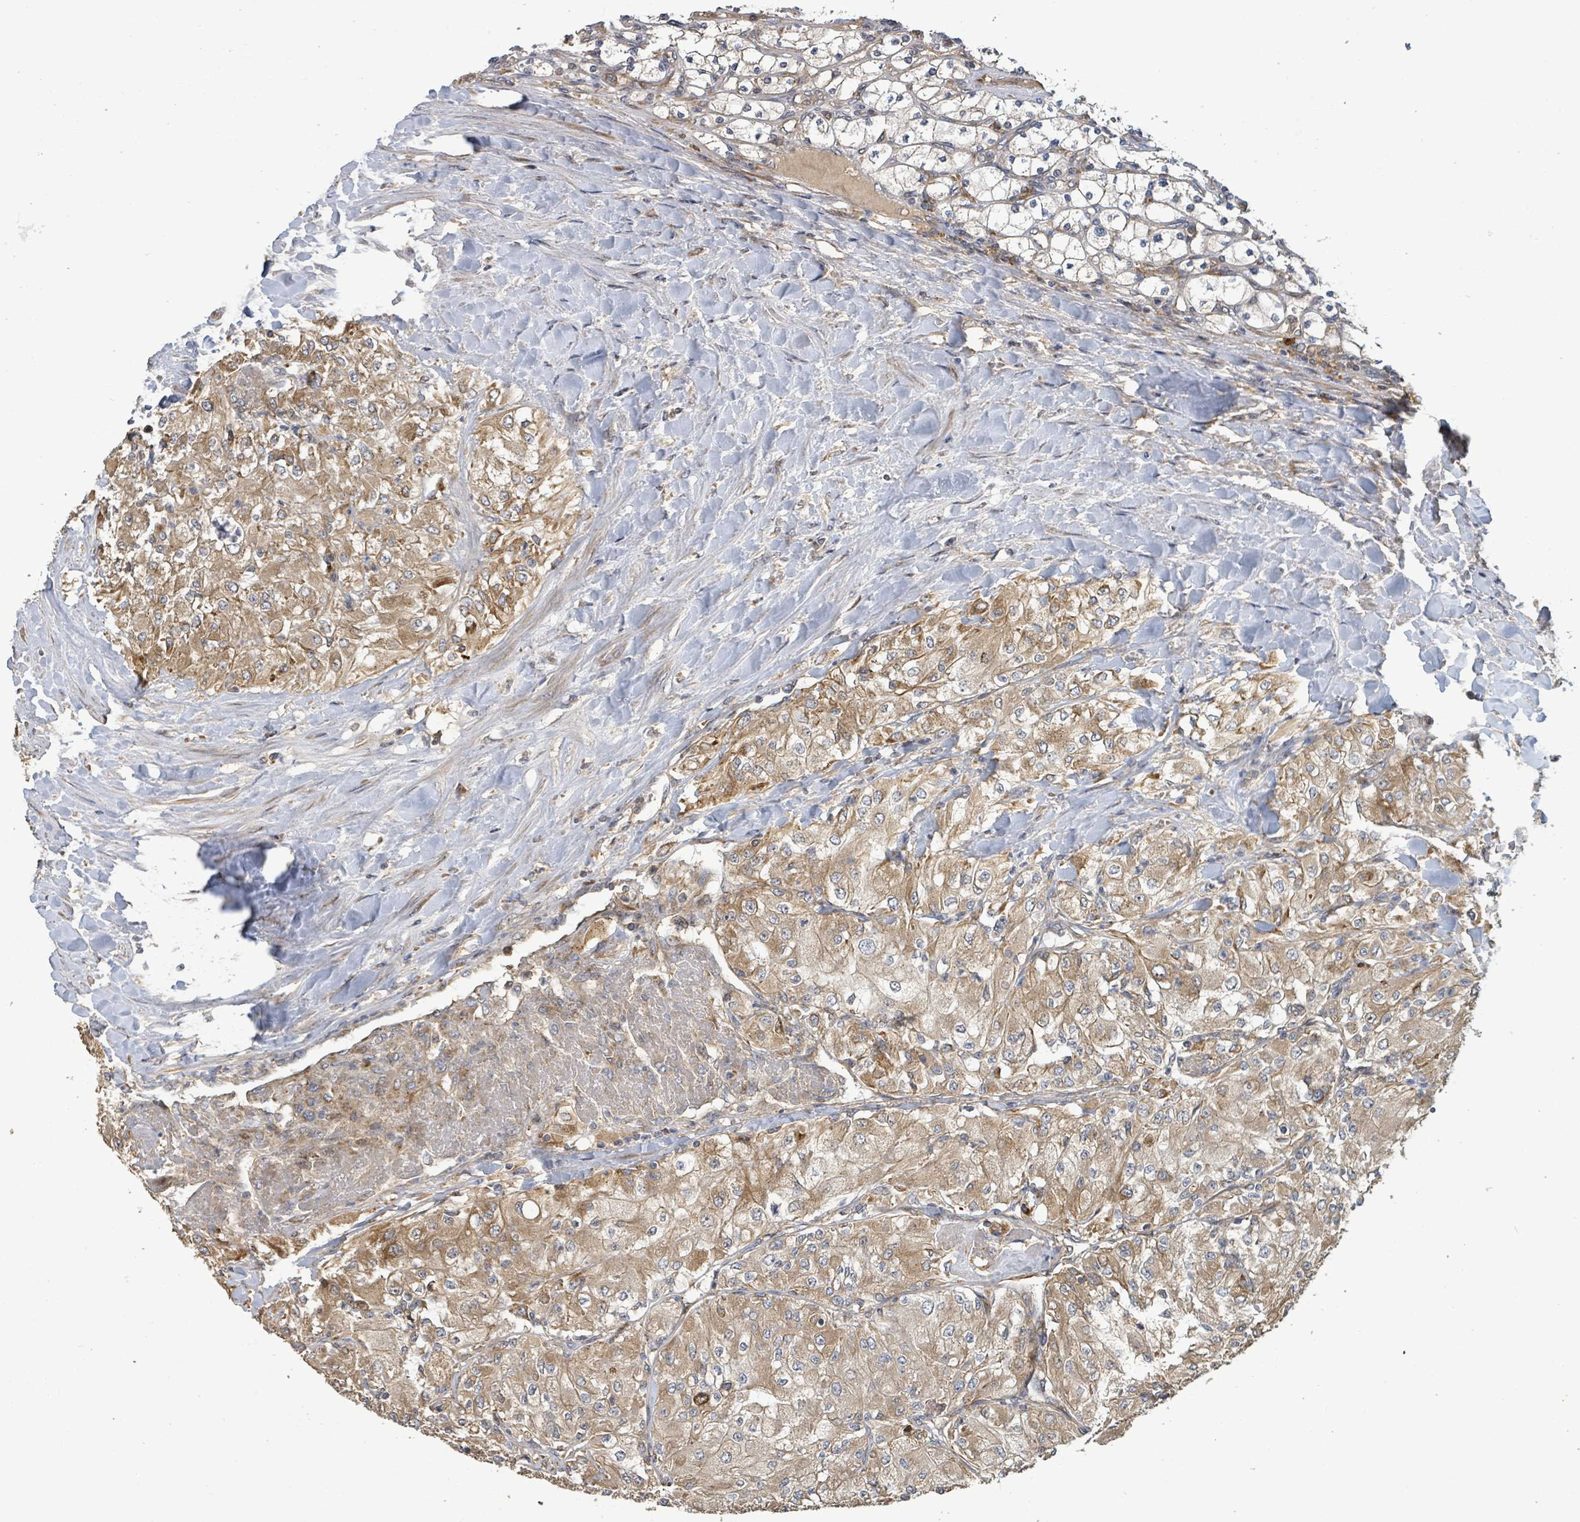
{"staining": {"intensity": "moderate", "quantity": "25%-75%", "location": "cytoplasmic/membranous"}, "tissue": "renal cancer", "cell_type": "Tumor cells", "image_type": "cancer", "snomed": [{"axis": "morphology", "description": "Adenocarcinoma, NOS"}, {"axis": "topography", "description": "Kidney"}], "caption": "This histopathology image demonstrates immunohistochemistry (IHC) staining of human renal cancer, with medium moderate cytoplasmic/membranous positivity in about 25%-75% of tumor cells.", "gene": "STARD4", "patient": {"sex": "male", "age": 80}}